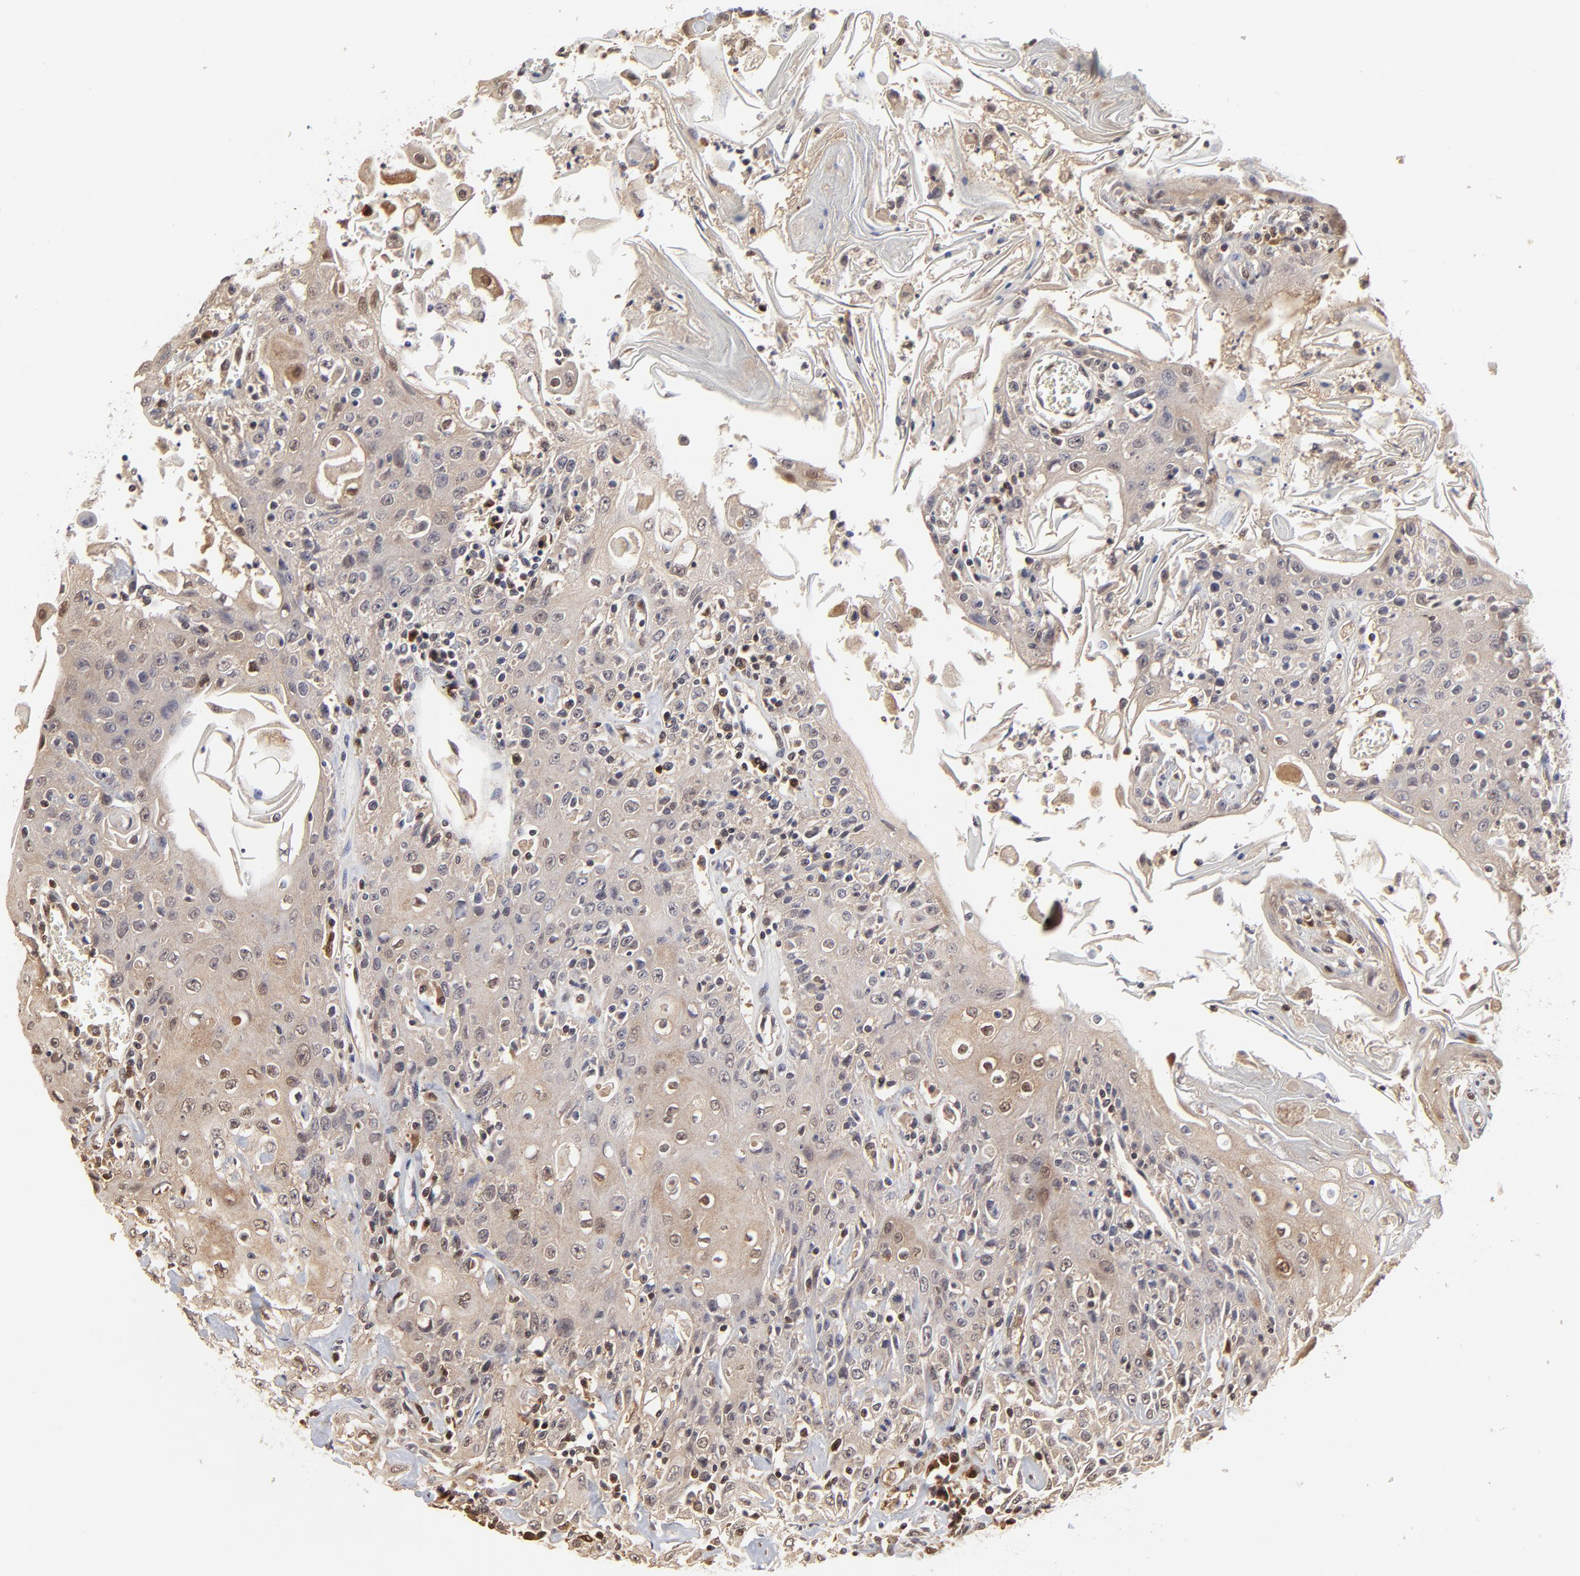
{"staining": {"intensity": "weak", "quantity": "<25%", "location": "cytoplasmic/membranous,nuclear"}, "tissue": "head and neck cancer", "cell_type": "Tumor cells", "image_type": "cancer", "snomed": [{"axis": "morphology", "description": "Squamous cell carcinoma, NOS"}, {"axis": "topography", "description": "Oral tissue"}, {"axis": "topography", "description": "Head-Neck"}], "caption": "Head and neck squamous cell carcinoma stained for a protein using immunohistochemistry (IHC) reveals no expression tumor cells.", "gene": "CASP3", "patient": {"sex": "female", "age": 76}}